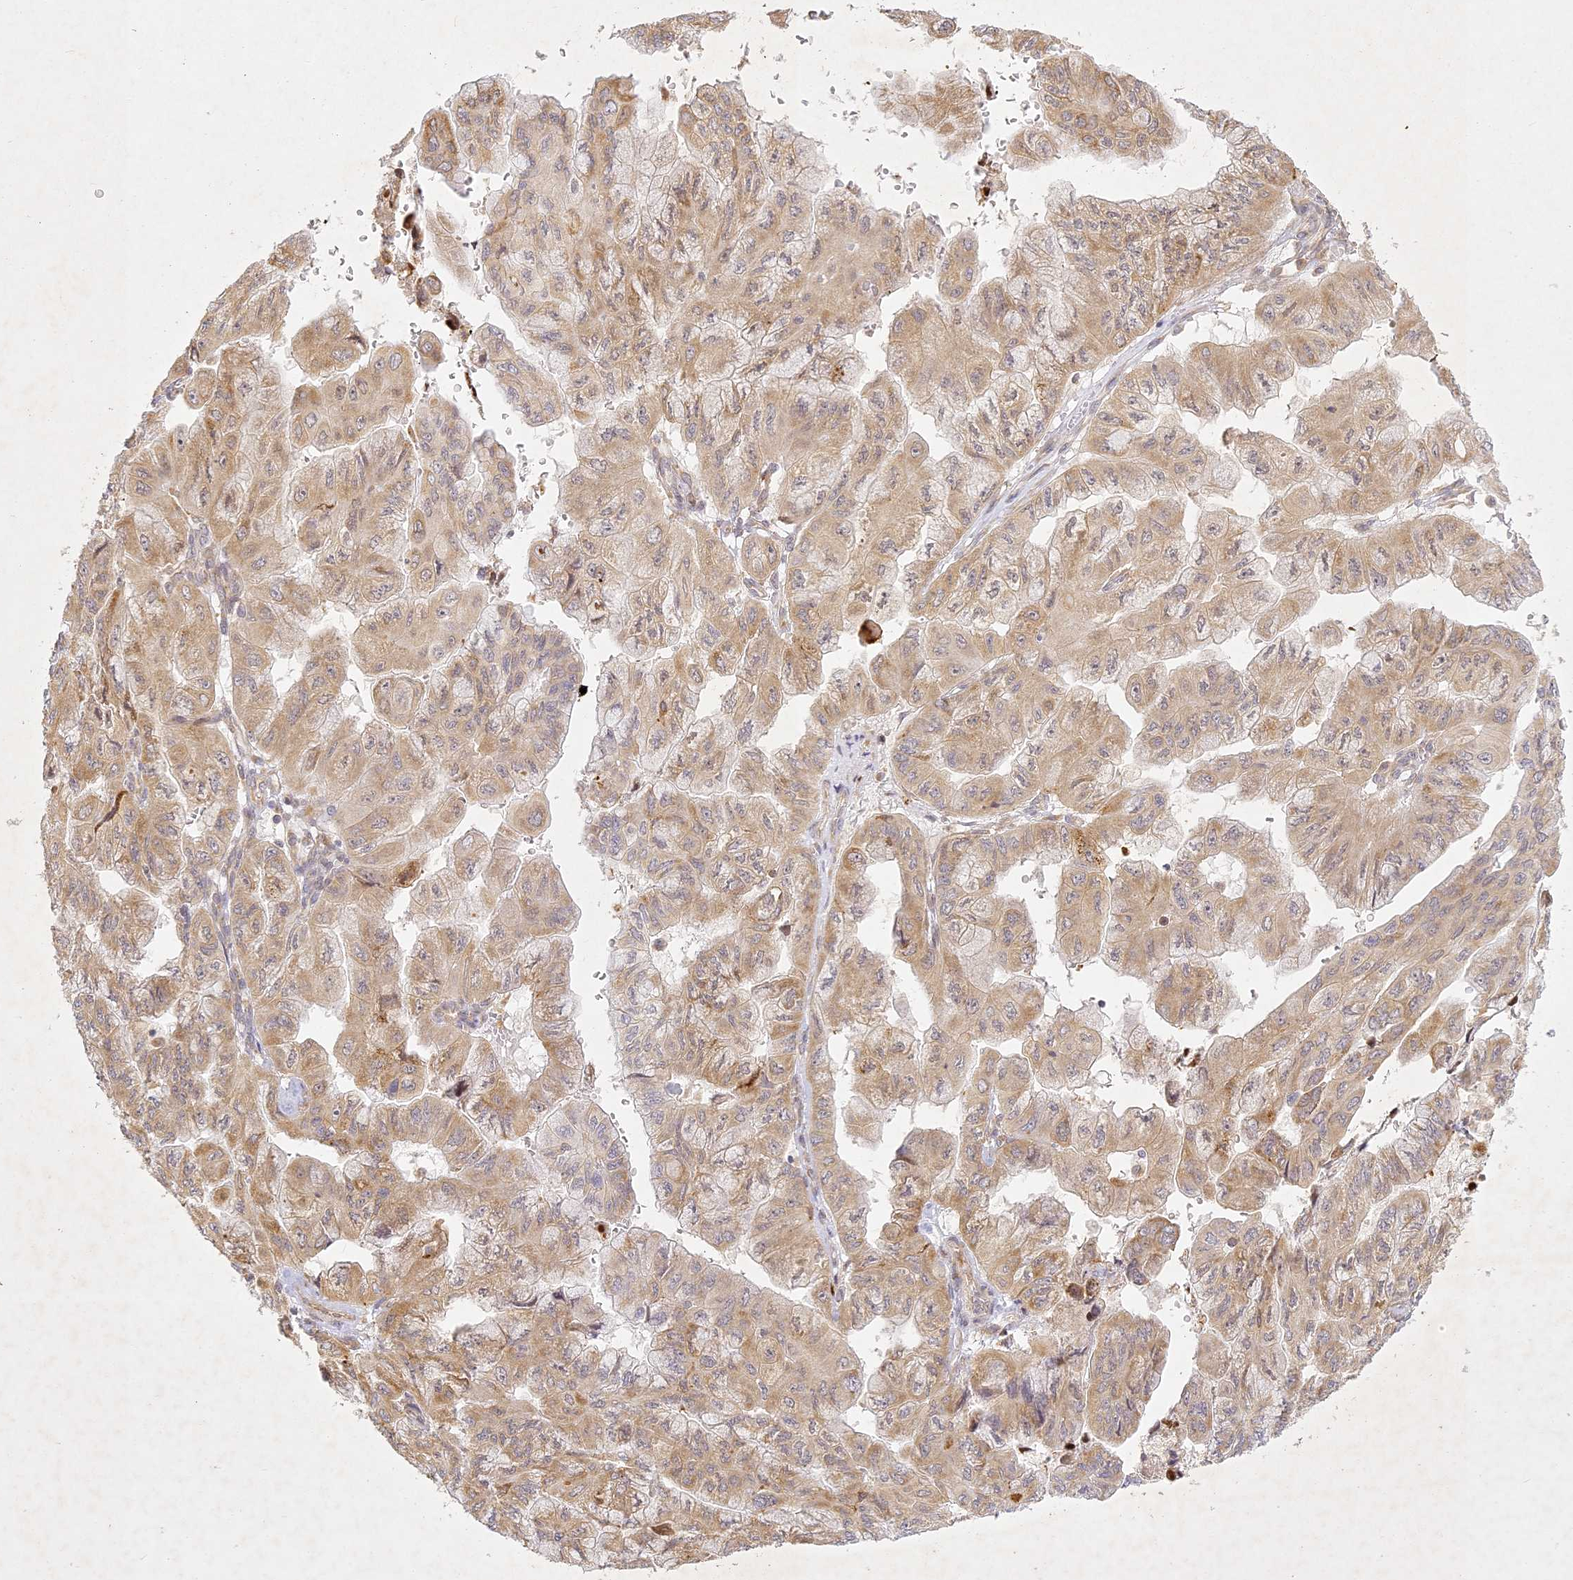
{"staining": {"intensity": "moderate", "quantity": ">75%", "location": "cytoplasmic/membranous"}, "tissue": "pancreatic cancer", "cell_type": "Tumor cells", "image_type": "cancer", "snomed": [{"axis": "morphology", "description": "Adenocarcinoma, NOS"}, {"axis": "topography", "description": "Pancreas"}], "caption": "Tumor cells reveal medium levels of moderate cytoplasmic/membranous positivity in approximately >75% of cells in human adenocarcinoma (pancreatic).", "gene": "SLC30A5", "patient": {"sex": "male", "age": 51}}